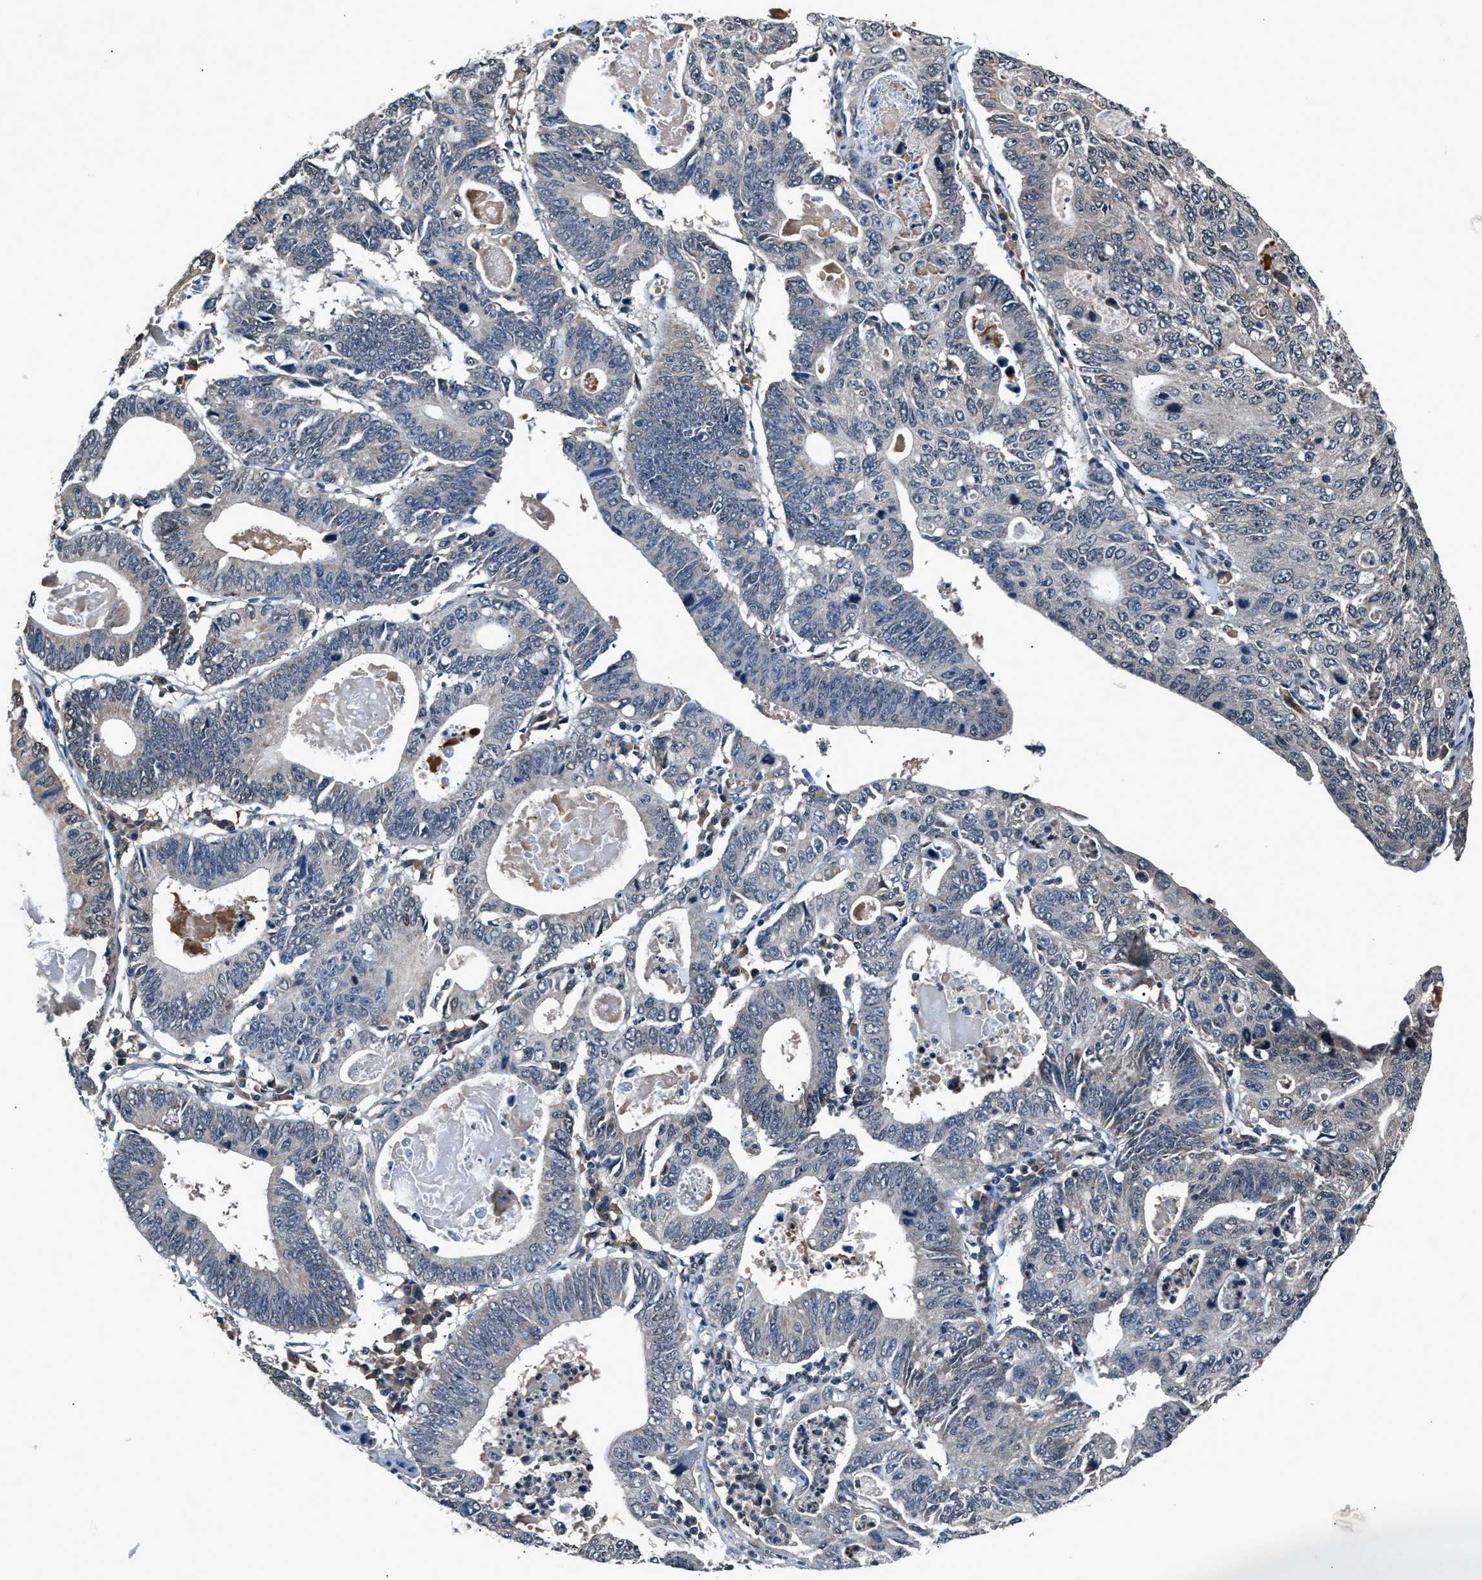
{"staining": {"intensity": "negative", "quantity": "none", "location": "none"}, "tissue": "stomach cancer", "cell_type": "Tumor cells", "image_type": "cancer", "snomed": [{"axis": "morphology", "description": "Adenocarcinoma, NOS"}, {"axis": "topography", "description": "Stomach"}], "caption": "Immunohistochemical staining of human stomach adenocarcinoma demonstrates no significant expression in tumor cells.", "gene": "TP53I3", "patient": {"sex": "male", "age": 59}}